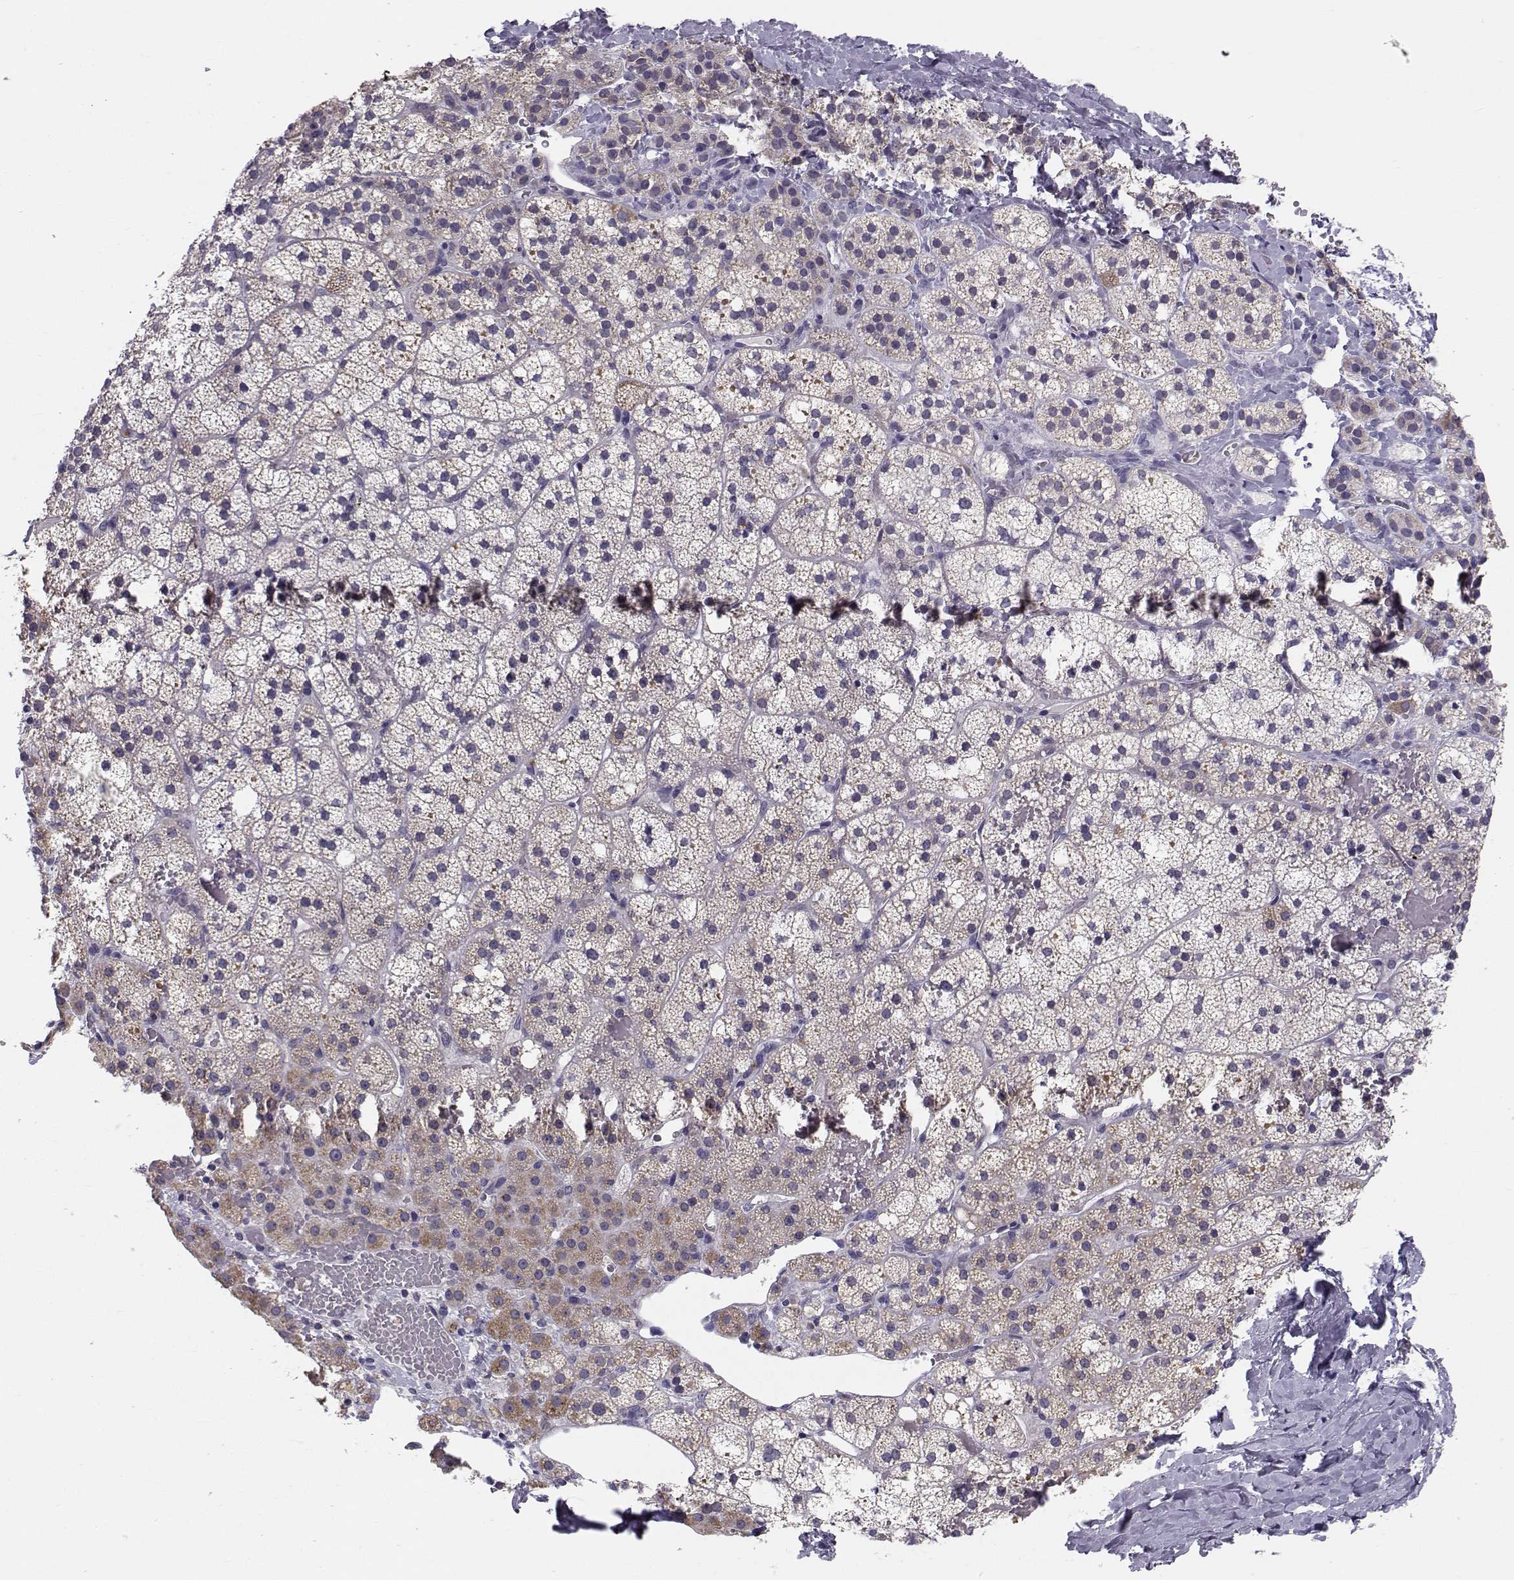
{"staining": {"intensity": "weak", "quantity": "25%-75%", "location": "cytoplasmic/membranous"}, "tissue": "adrenal gland", "cell_type": "Glandular cells", "image_type": "normal", "snomed": [{"axis": "morphology", "description": "Normal tissue, NOS"}, {"axis": "topography", "description": "Adrenal gland"}], "caption": "An image of adrenal gland stained for a protein exhibits weak cytoplasmic/membranous brown staining in glandular cells. (DAB (3,3'-diaminobenzidine) IHC with brightfield microscopy, high magnification).", "gene": "ANGPT1", "patient": {"sex": "male", "age": 53}}